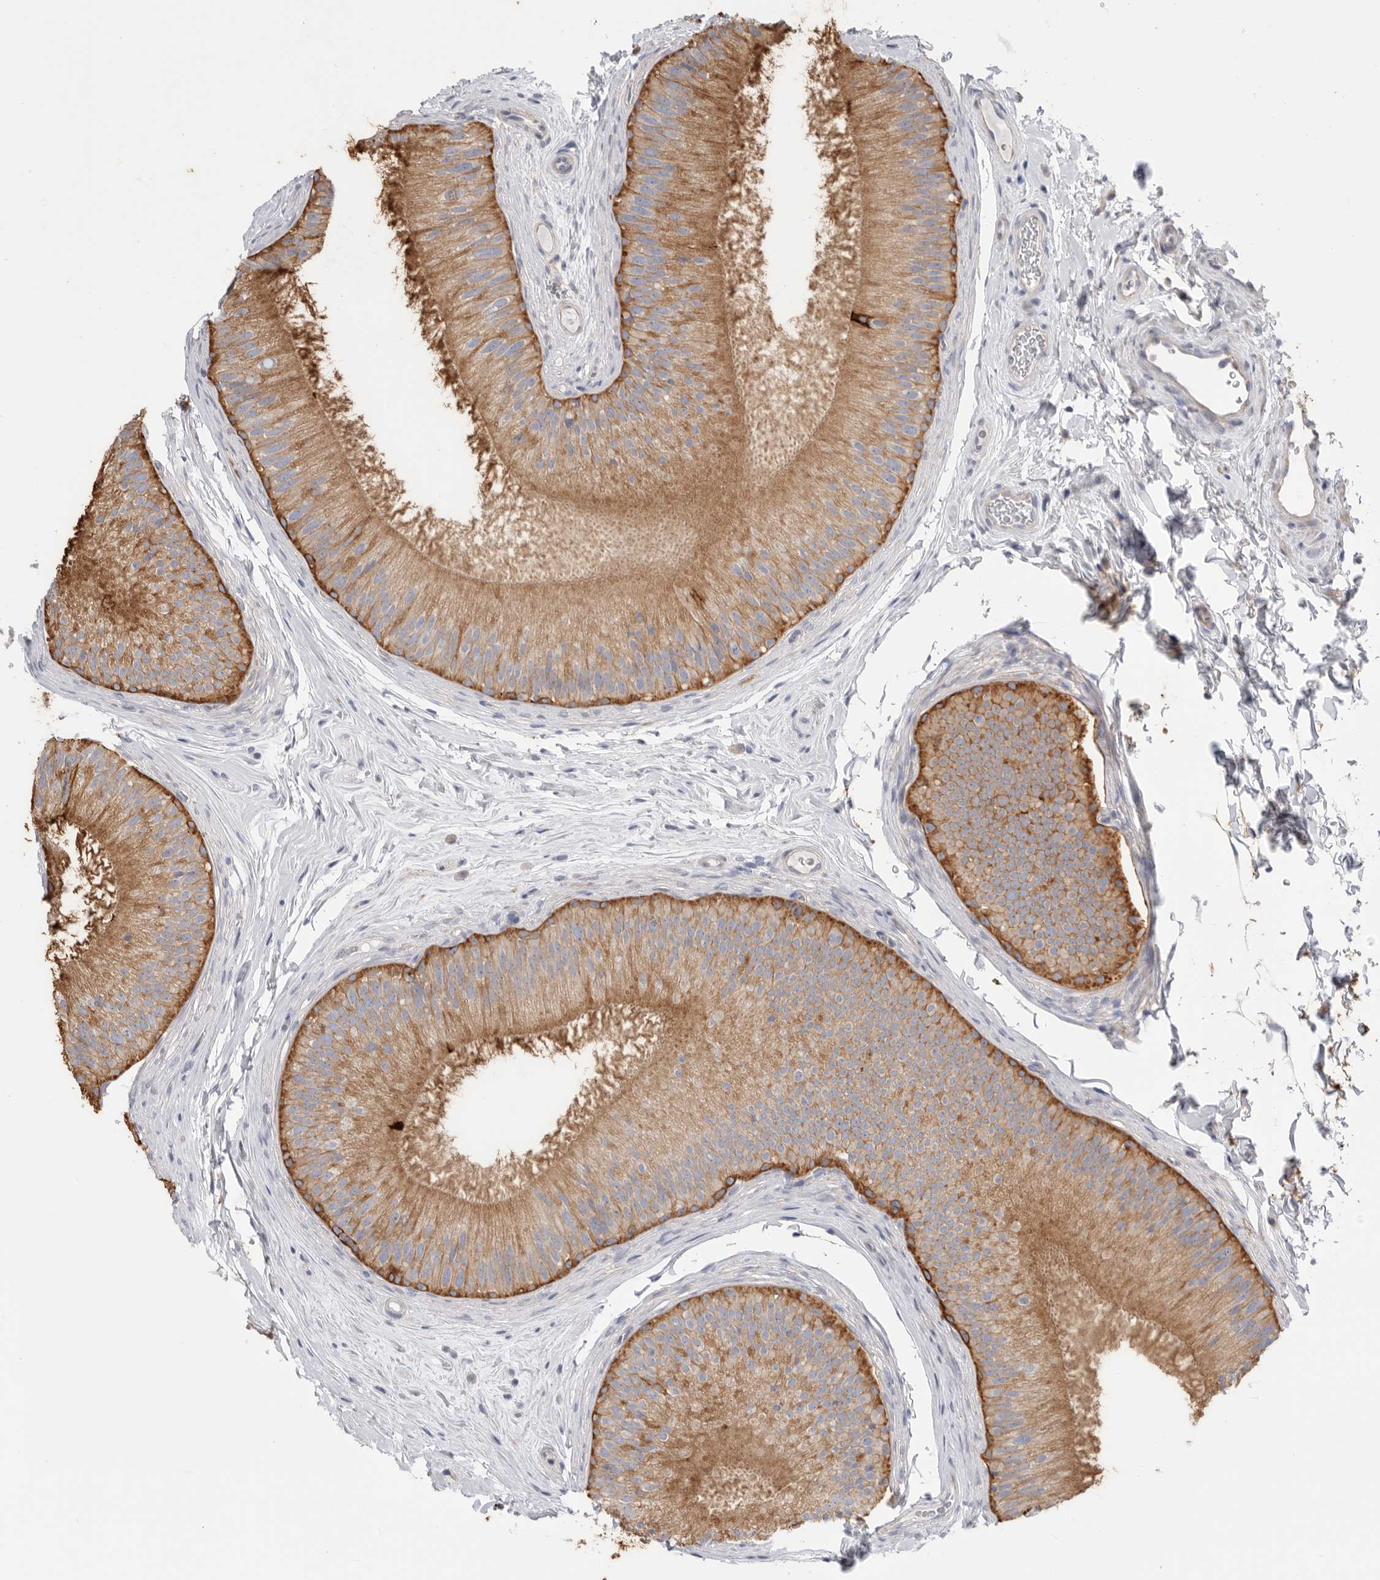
{"staining": {"intensity": "moderate", "quantity": ">75%", "location": "cytoplasmic/membranous"}, "tissue": "epididymis", "cell_type": "Glandular cells", "image_type": "normal", "snomed": [{"axis": "morphology", "description": "Normal tissue, NOS"}, {"axis": "topography", "description": "Epididymis"}], "caption": "A brown stain labels moderate cytoplasmic/membranous expression of a protein in glandular cells of normal human epididymis. The staining was performed using DAB (3,3'-diaminobenzidine), with brown indicating positive protein expression. Nuclei are stained blue with hematoxylin.", "gene": "MTFR1L", "patient": {"sex": "male", "age": 45}}